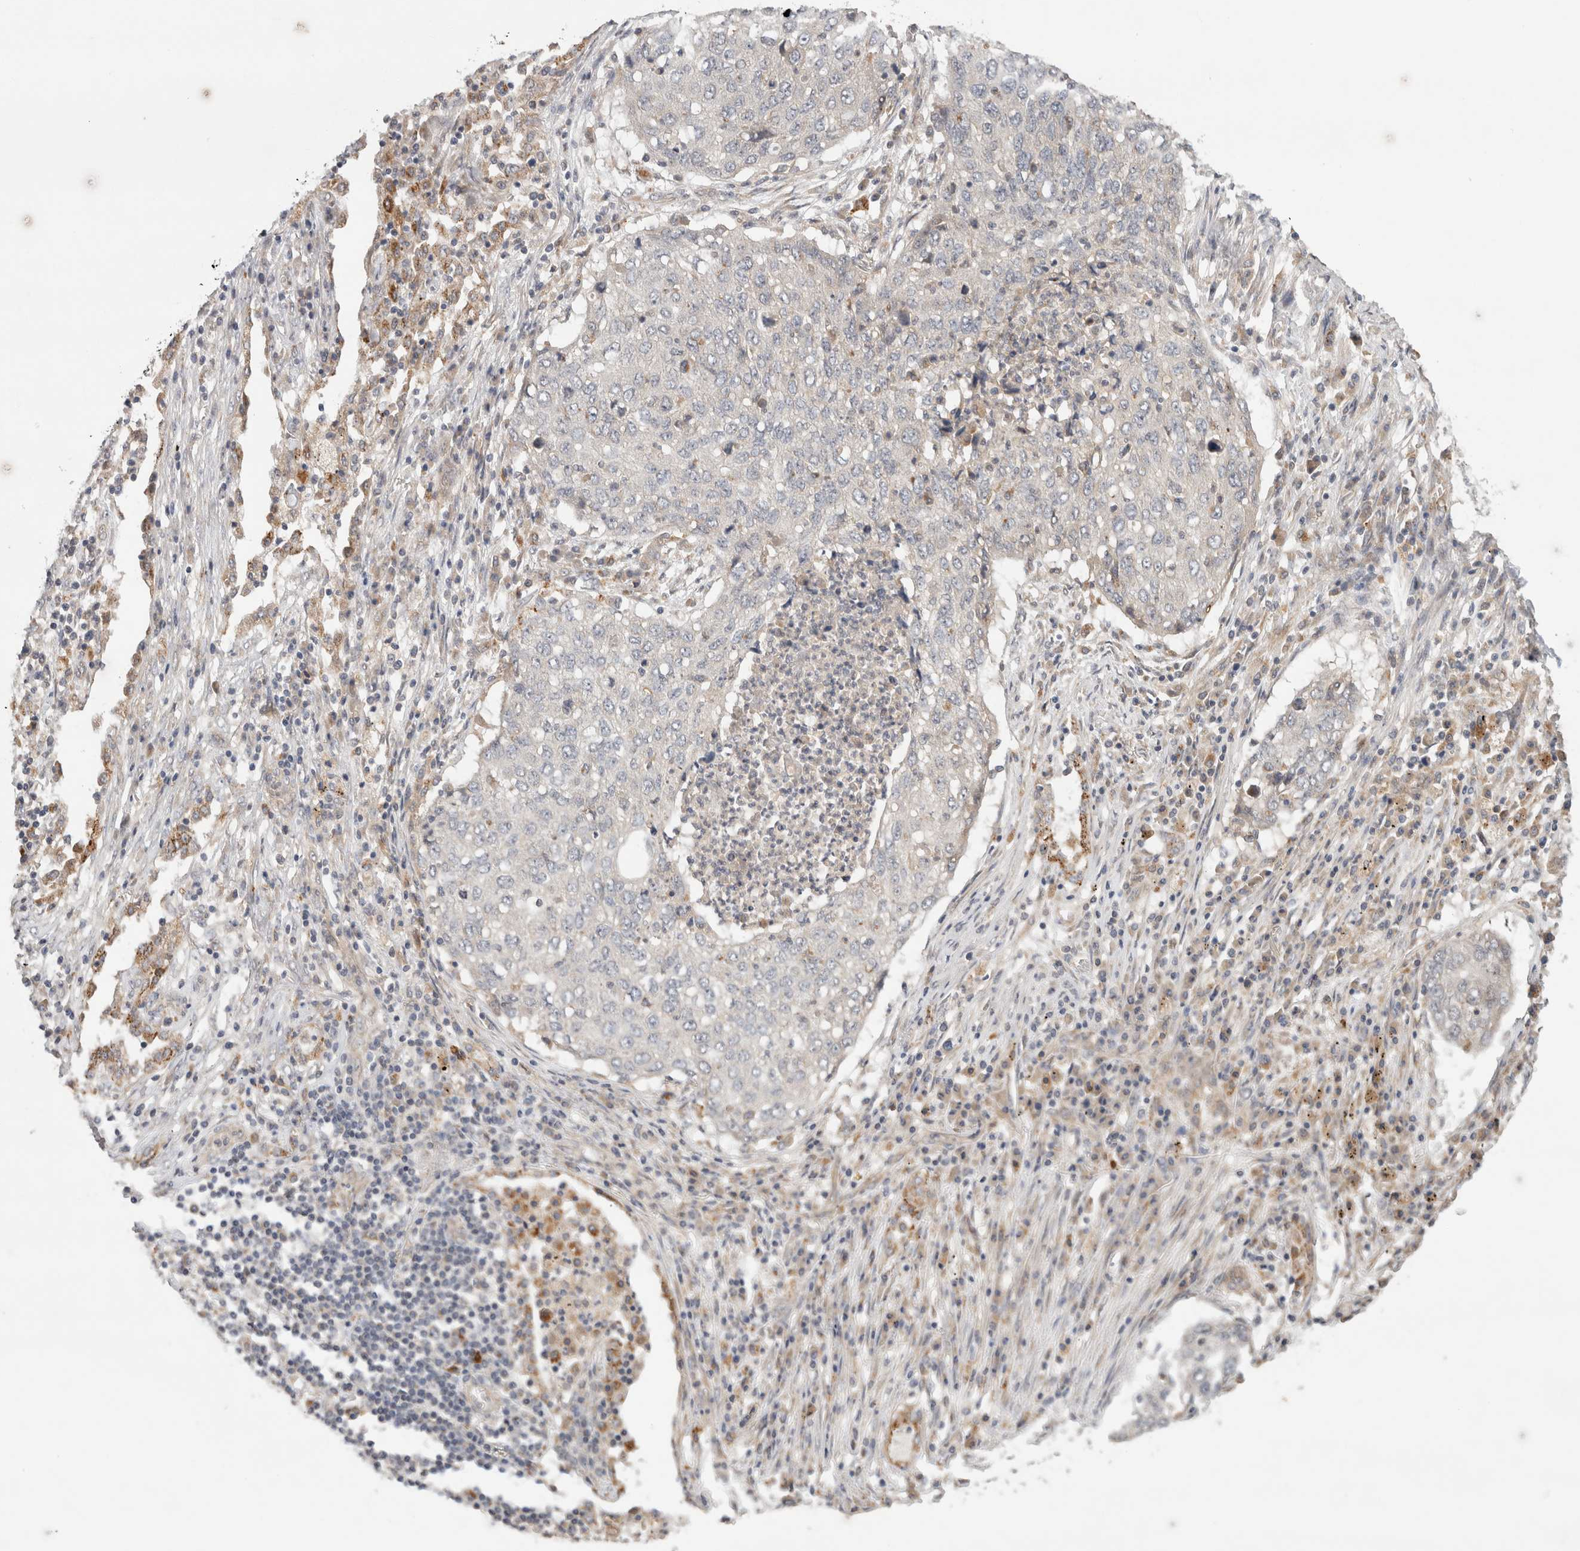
{"staining": {"intensity": "negative", "quantity": "none", "location": "none"}, "tissue": "lung cancer", "cell_type": "Tumor cells", "image_type": "cancer", "snomed": [{"axis": "morphology", "description": "Squamous cell carcinoma, NOS"}, {"axis": "topography", "description": "Lung"}], "caption": "Photomicrograph shows no significant protein expression in tumor cells of lung cancer. (Stains: DAB (3,3'-diaminobenzidine) IHC with hematoxylin counter stain, Microscopy: brightfield microscopy at high magnification).", "gene": "SGK1", "patient": {"sex": "female", "age": 63}}